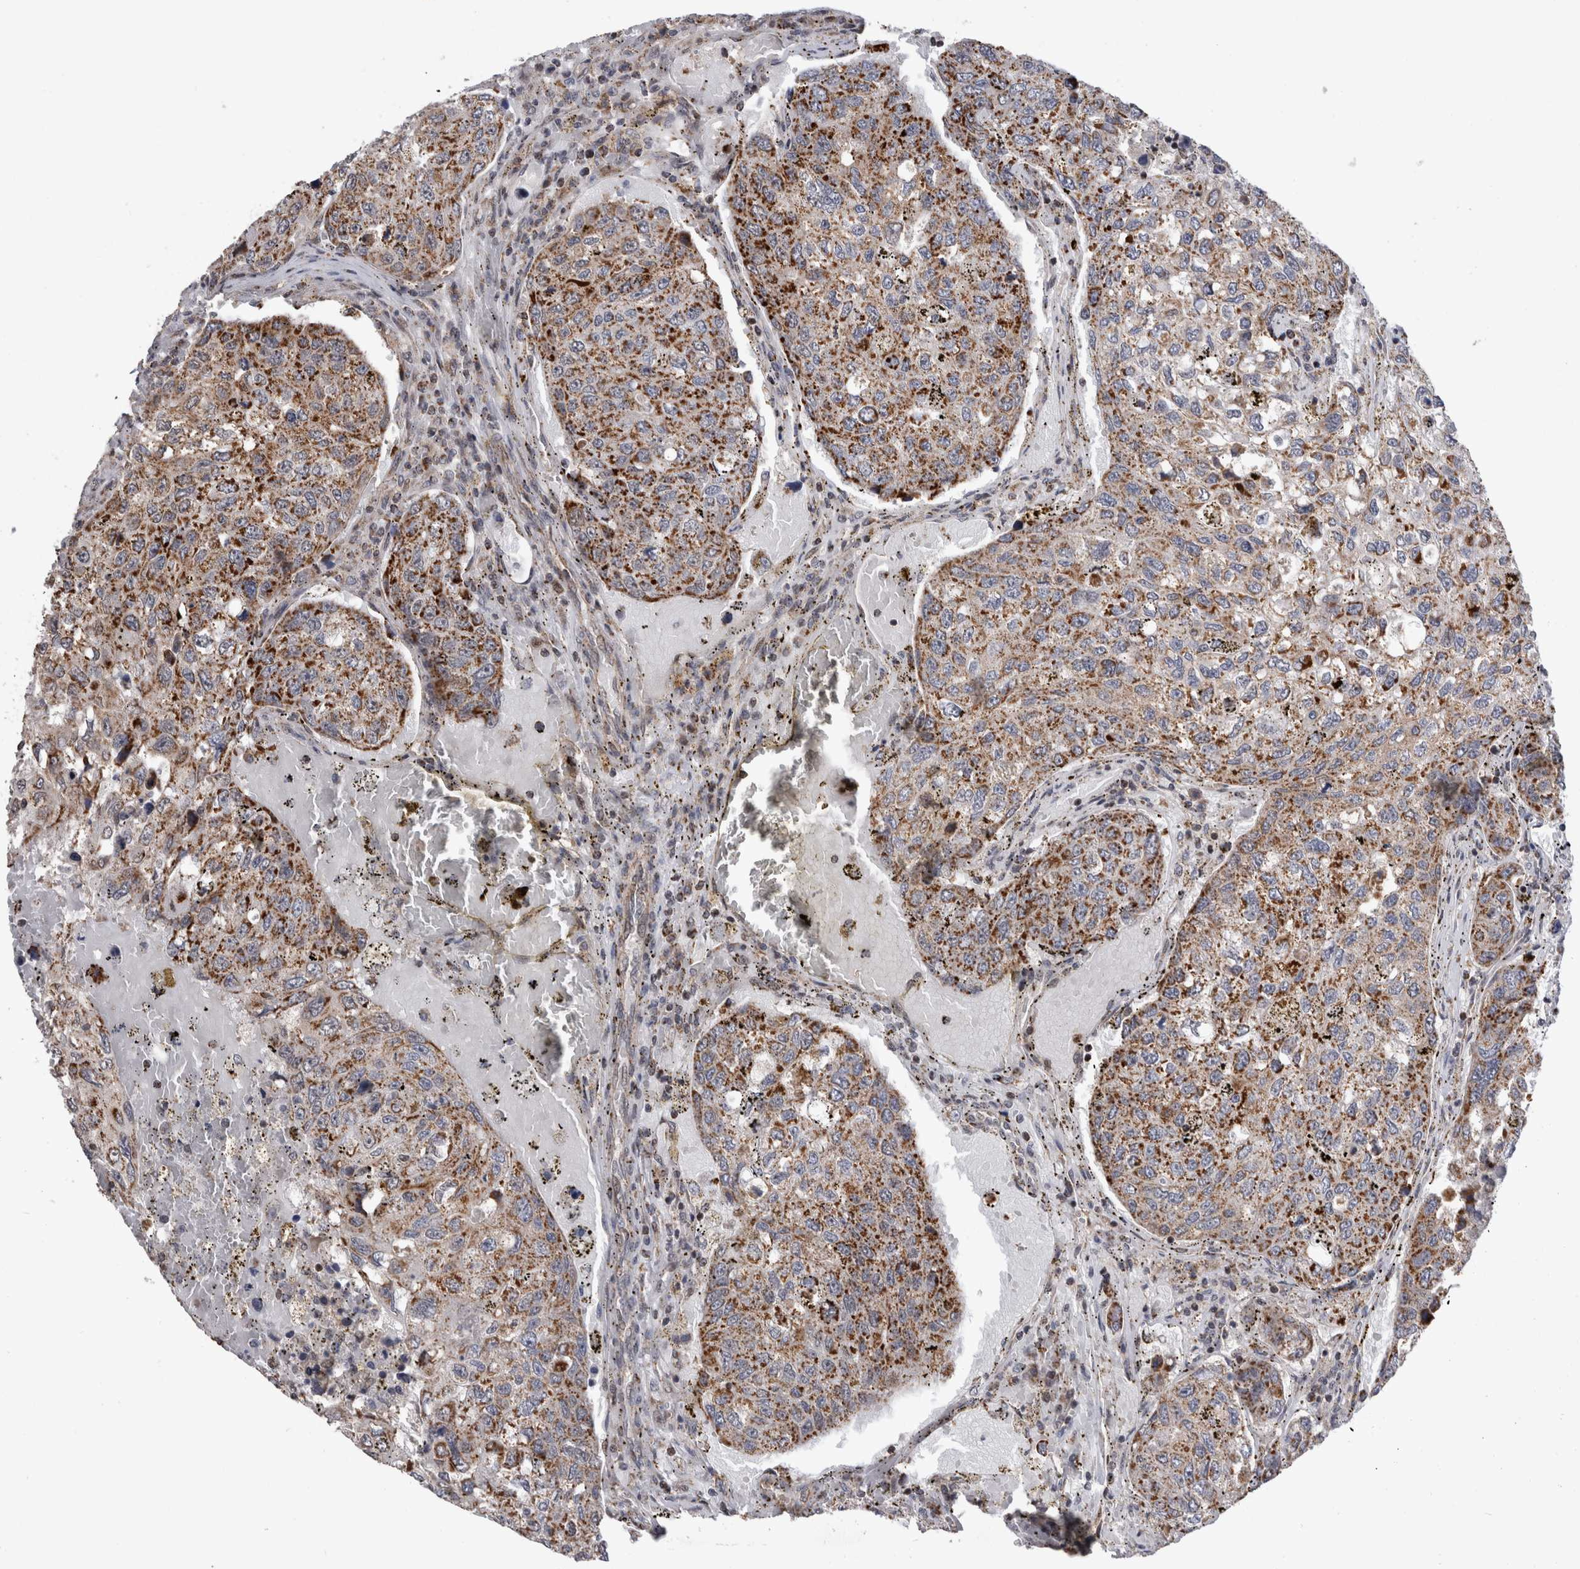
{"staining": {"intensity": "moderate", "quantity": ">75%", "location": "cytoplasmic/membranous"}, "tissue": "urothelial cancer", "cell_type": "Tumor cells", "image_type": "cancer", "snomed": [{"axis": "morphology", "description": "Urothelial carcinoma, High grade"}, {"axis": "topography", "description": "Lymph node"}, {"axis": "topography", "description": "Urinary bladder"}], "caption": "Immunohistochemistry (IHC) of urothelial cancer displays medium levels of moderate cytoplasmic/membranous expression in about >75% of tumor cells.", "gene": "MRPL37", "patient": {"sex": "male", "age": 51}}